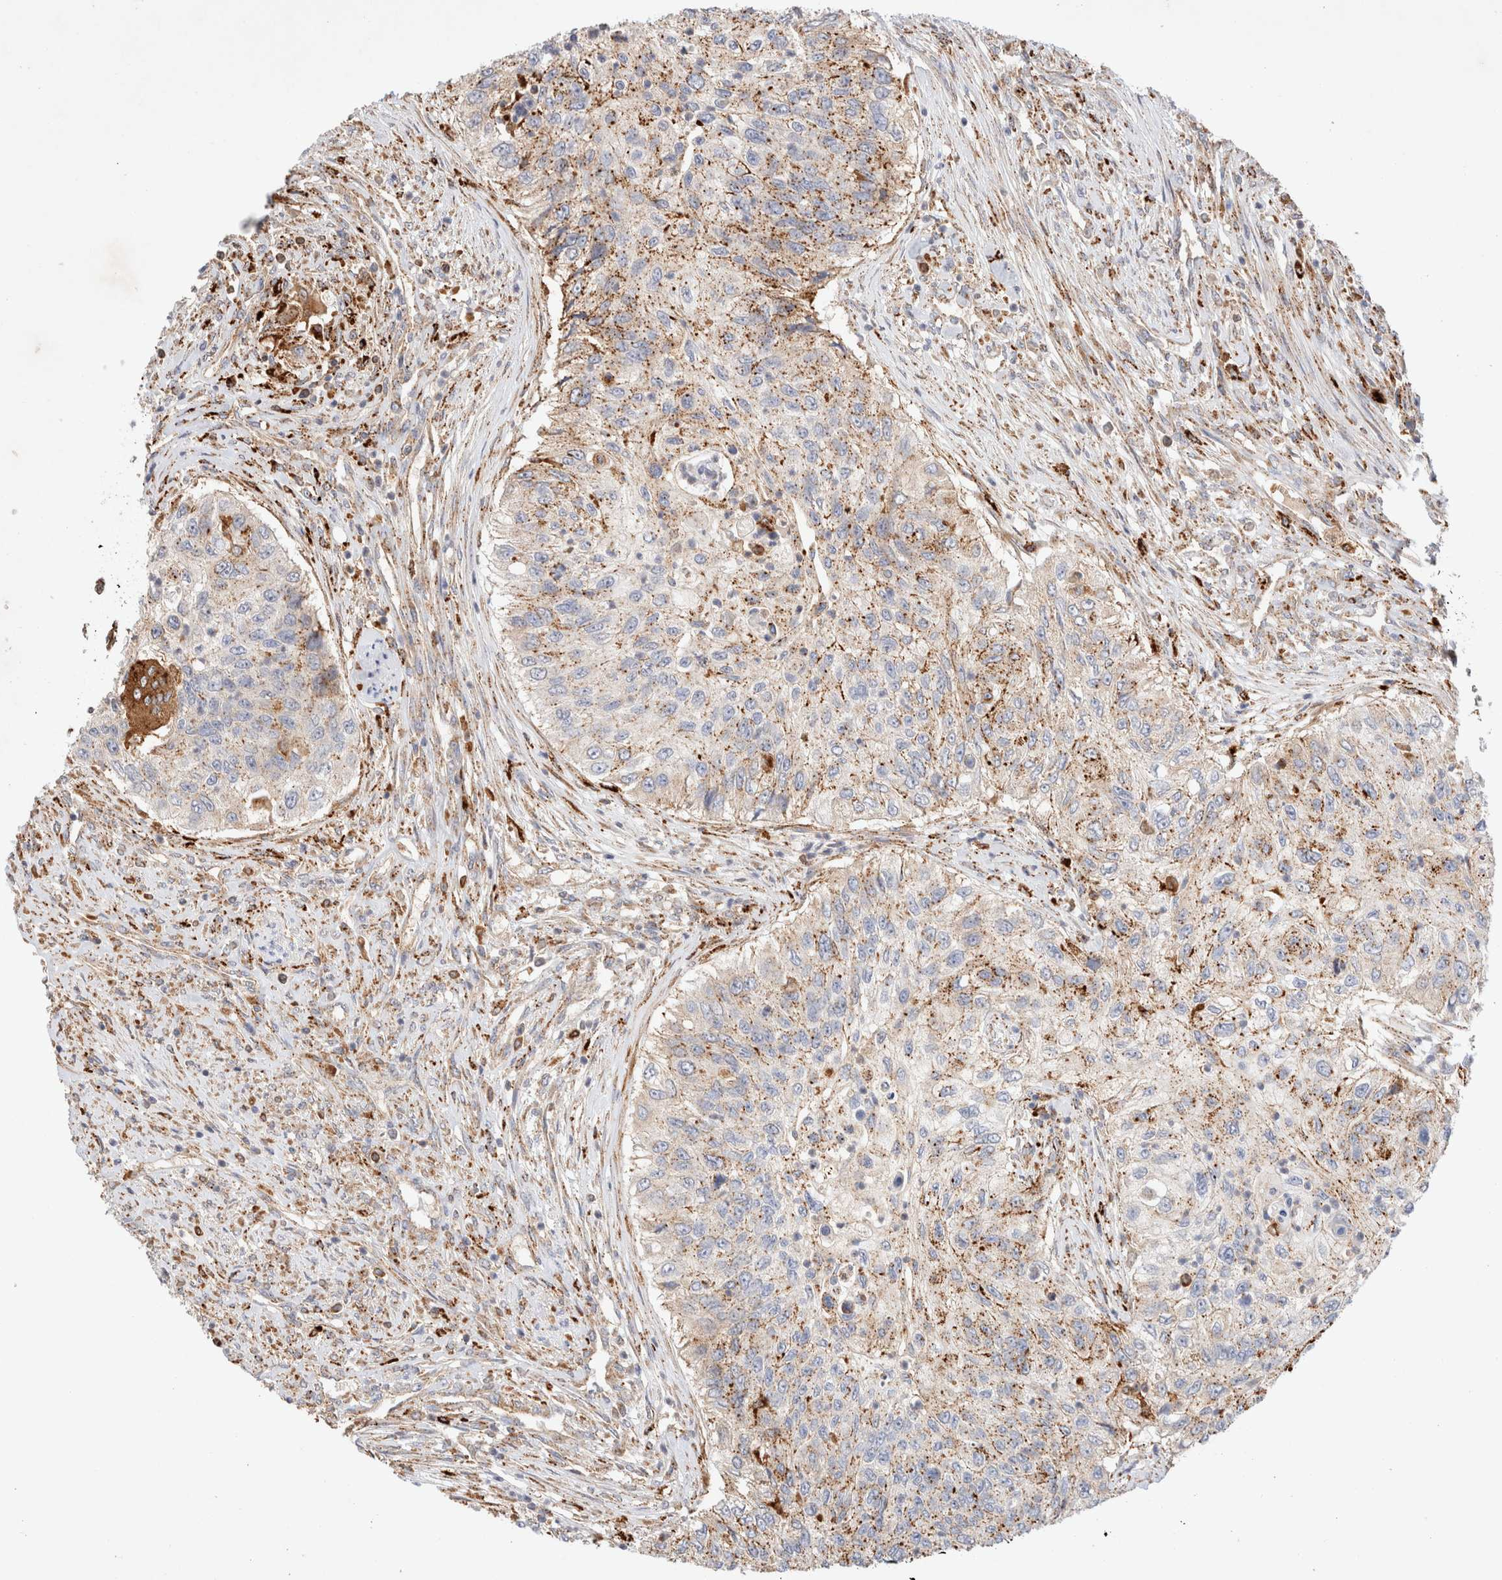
{"staining": {"intensity": "weak", "quantity": "25%-75%", "location": "cytoplasmic/membranous"}, "tissue": "urothelial cancer", "cell_type": "Tumor cells", "image_type": "cancer", "snomed": [{"axis": "morphology", "description": "Urothelial carcinoma, High grade"}, {"axis": "topography", "description": "Urinary bladder"}], "caption": "Immunohistochemical staining of high-grade urothelial carcinoma shows low levels of weak cytoplasmic/membranous protein expression in about 25%-75% of tumor cells.", "gene": "RABEPK", "patient": {"sex": "female", "age": 60}}